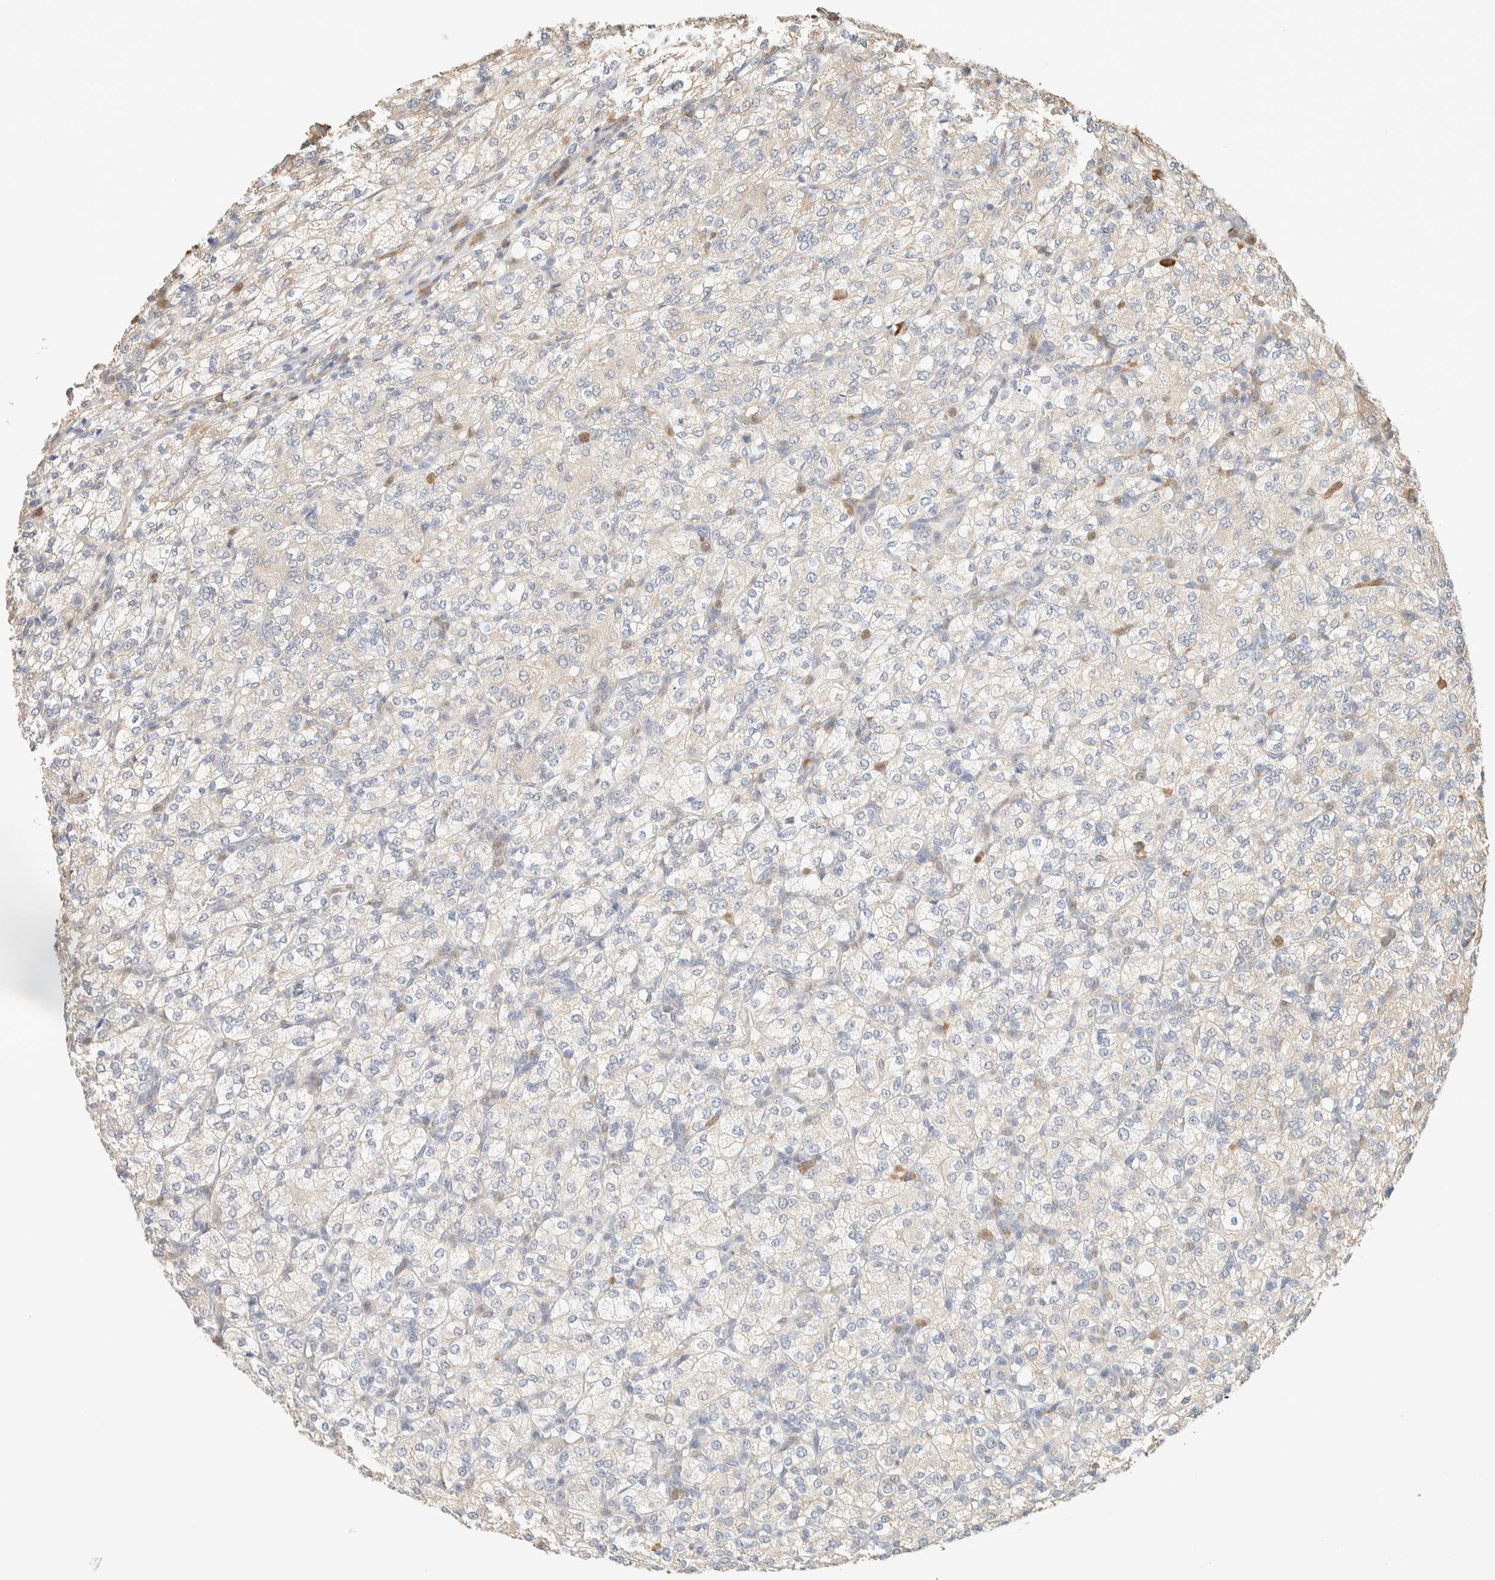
{"staining": {"intensity": "negative", "quantity": "none", "location": "none"}, "tissue": "renal cancer", "cell_type": "Tumor cells", "image_type": "cancer", "snomed": [{"axis": "morphology", "description": "Adenocarcinoma, NOS"}, {"axis": "topography", "description": "Kidney"}], "caption": "The histopathology image demonstrates no significant staining in tumor cells of adenocarcinoma (renal).", "gene": "TTC3", "patient": {"sex": "male", "age": 77}}